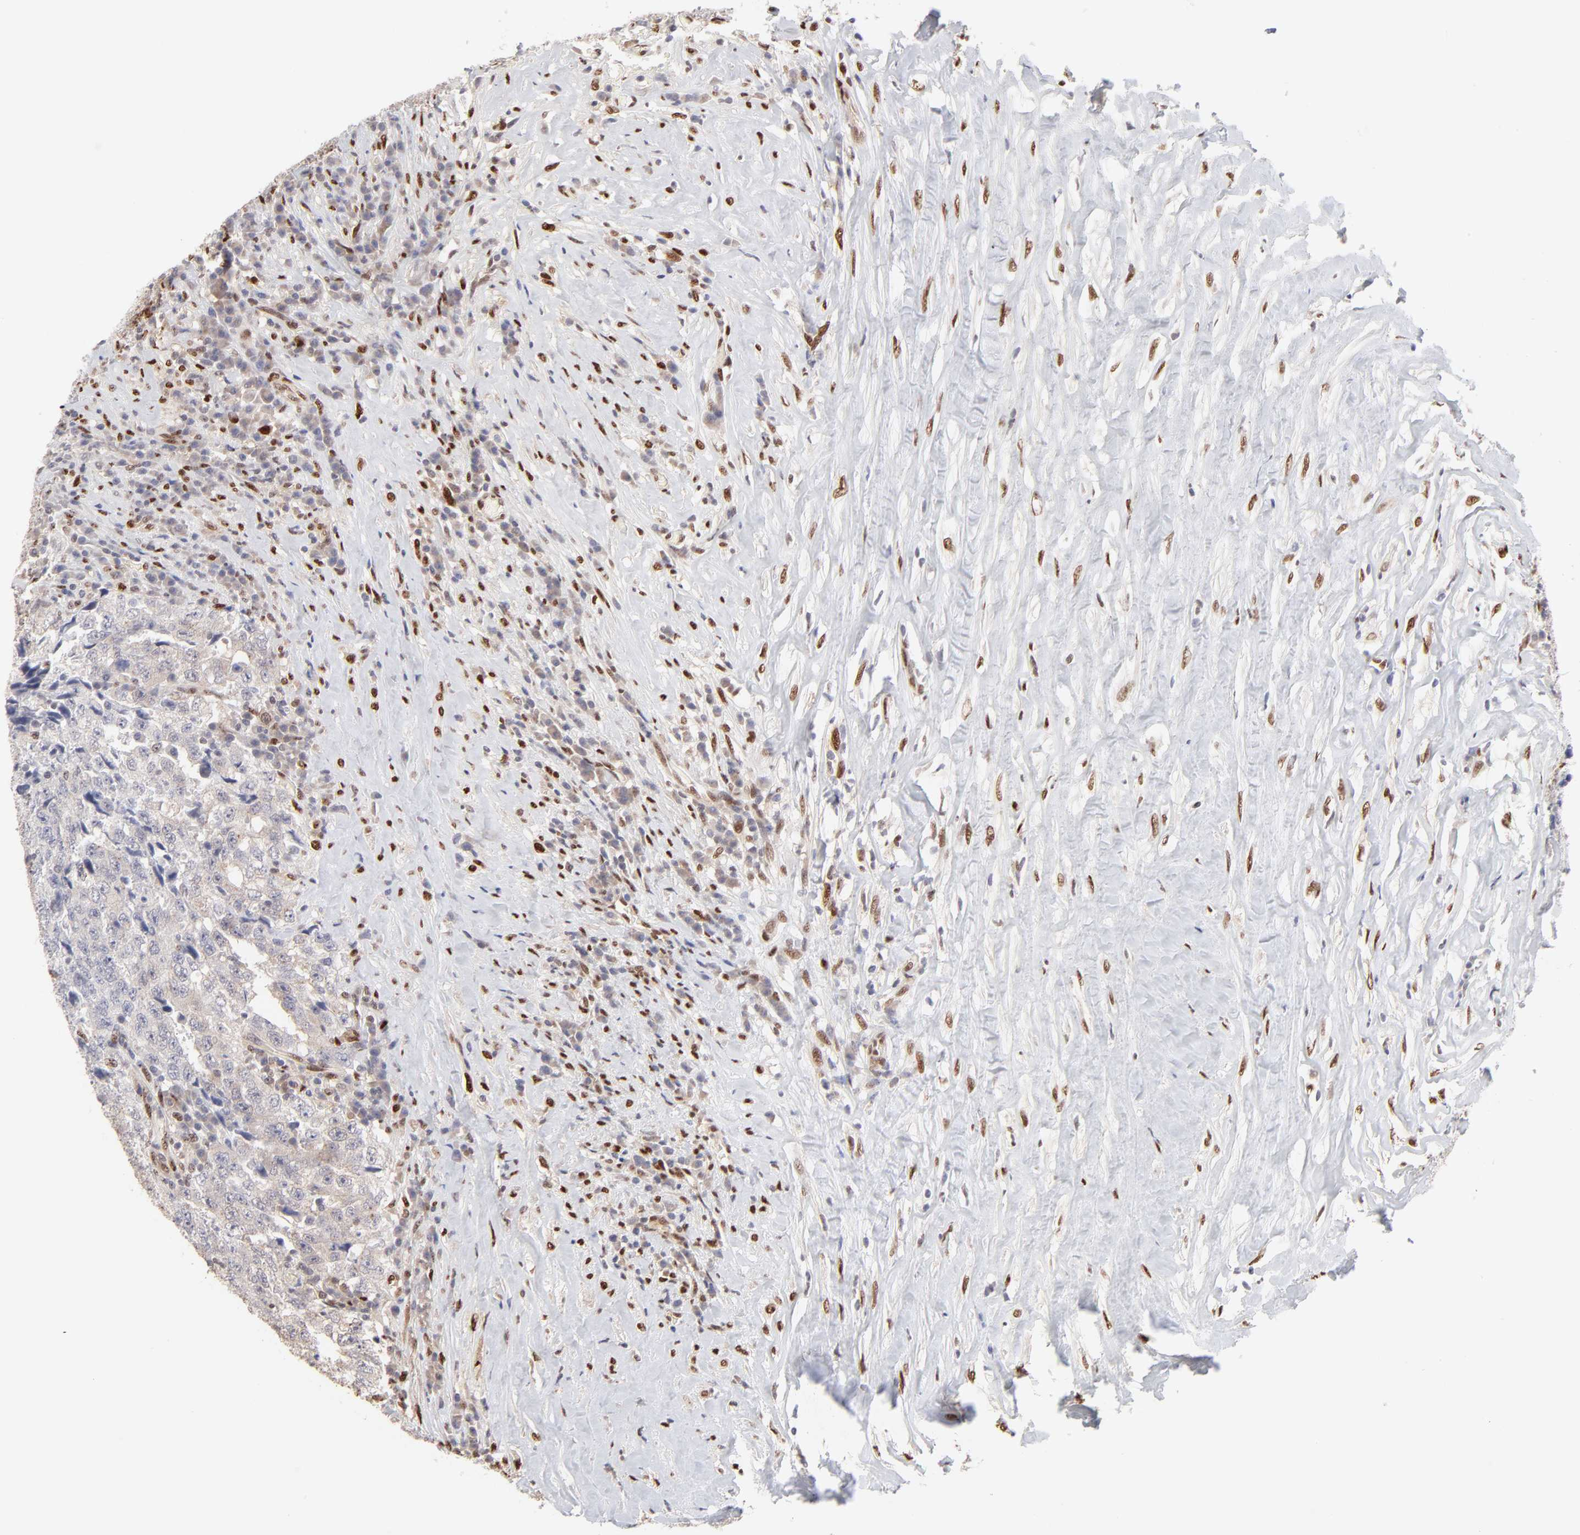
{"staining": {"intensity": "negative", "quantity": "none", "location": "none"}, "tissue": "testis cancer", "cell_type": "Tumor cells", "image_type": "cancer", "snomed": [{"axis": "morphology", "description": "Necrosis, NOS"}, {"axis": "morphology", "description": "Carcinoma, Embryonal, NOS"}, {"axis": "topography", "description": "Testis"}], "caption": "Immunohistochemistry (IHC) histopathology image of testis cancer stained for a protein (brown), which shows no positivity in tumor cells.", "gene": "STAT3", "patient": {"sex": "male", "age": 19}}